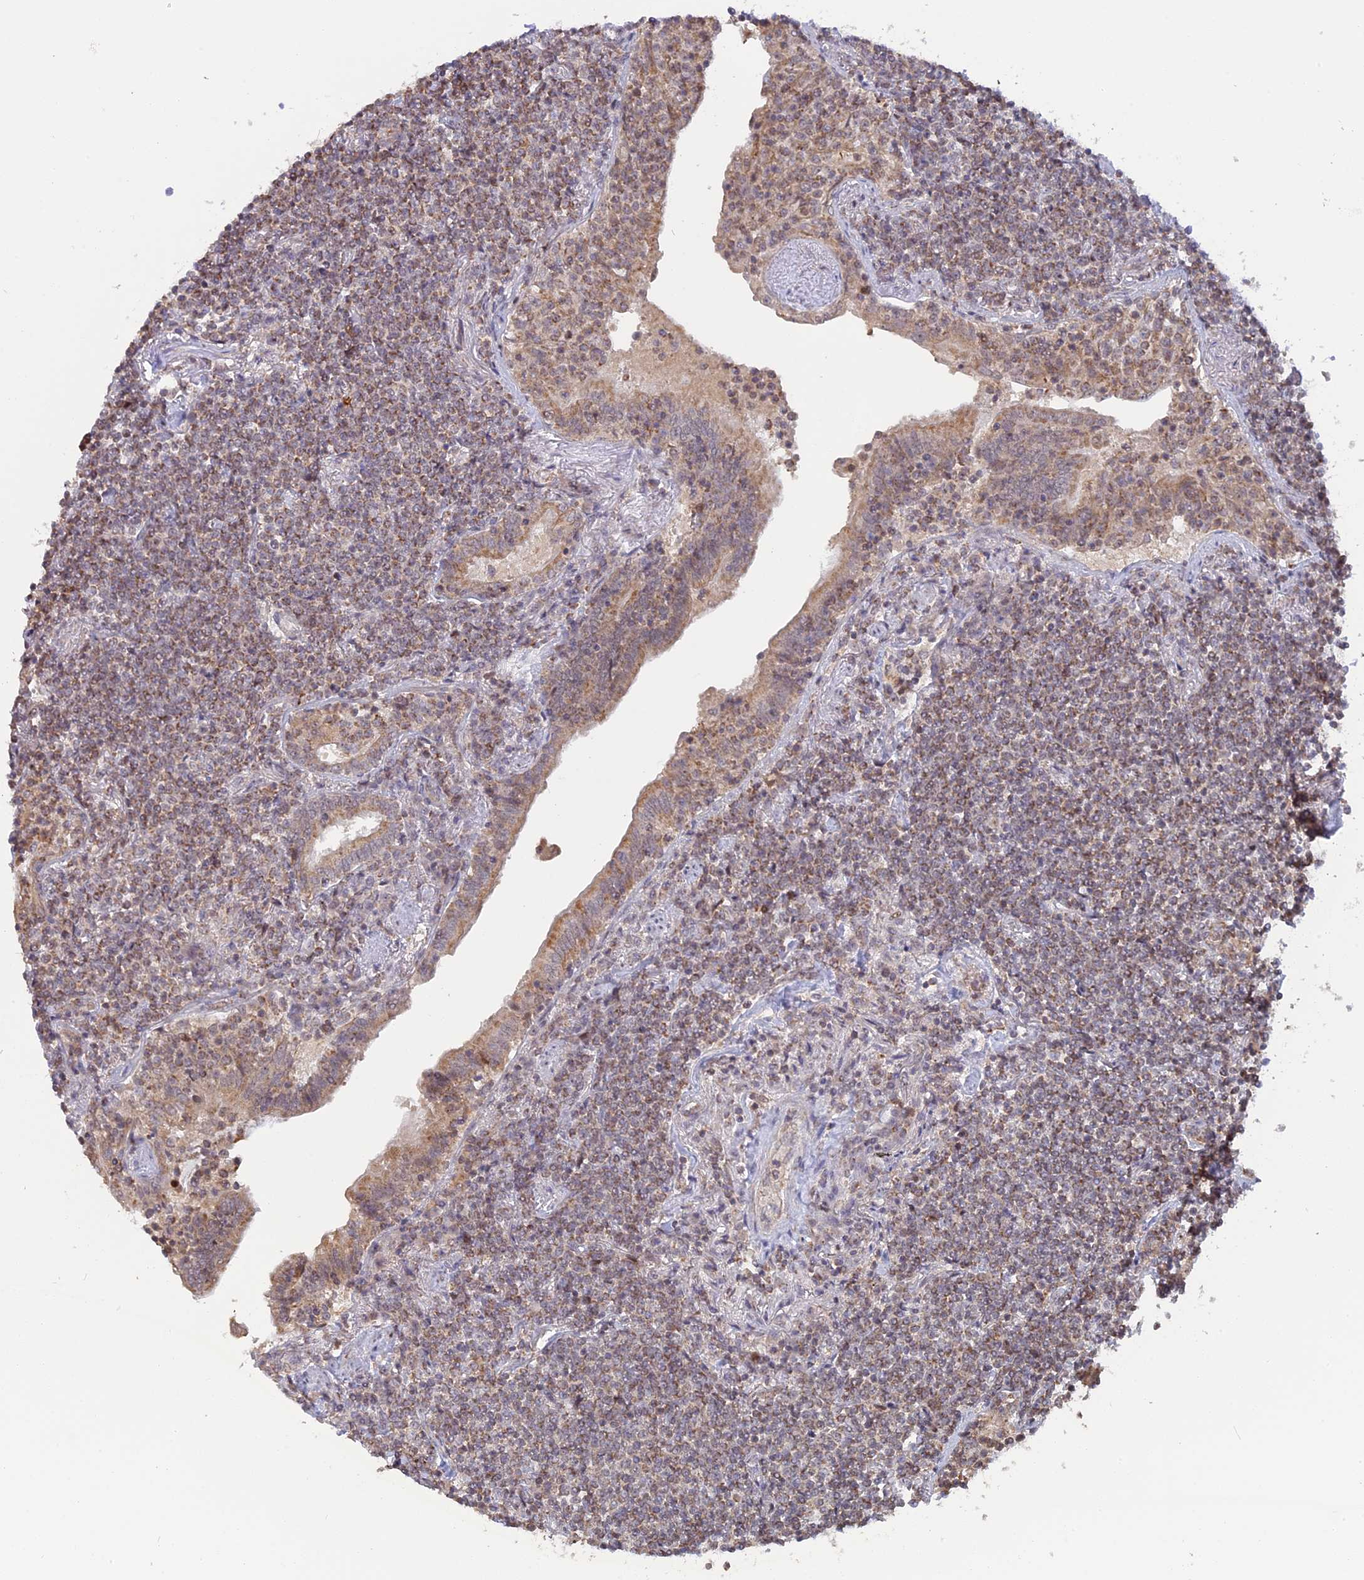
{"staining": {"intensity": "weak", "quantity": "25%-75%", "location": "cytoplasmic/membranous"}, "tissue": "lymphoma", "cell_type": "Tumor cells", "image_type": "cancer", "snomed": [{"axis": "morphology", "description": "Malignant lymphoma, non-Hodgkin's type, Low grade"}, {"axis": "topography", "description": "Lung"}], "caption": "Immunohistochemical staining of human low-grade malignant lymphoma, non-Hodgkin's type shows low levels of weak cytoplasmic/membranous expression in about 25%-75% of tumor cells. (Stains: DAB (3,3'-diaminobenzidine) in brown, nuclei in blue, Microscopy: brightfield microscopy at high magnification).", "gene": "GSKIP", "patient": {"sex": "female", "age": 71}}